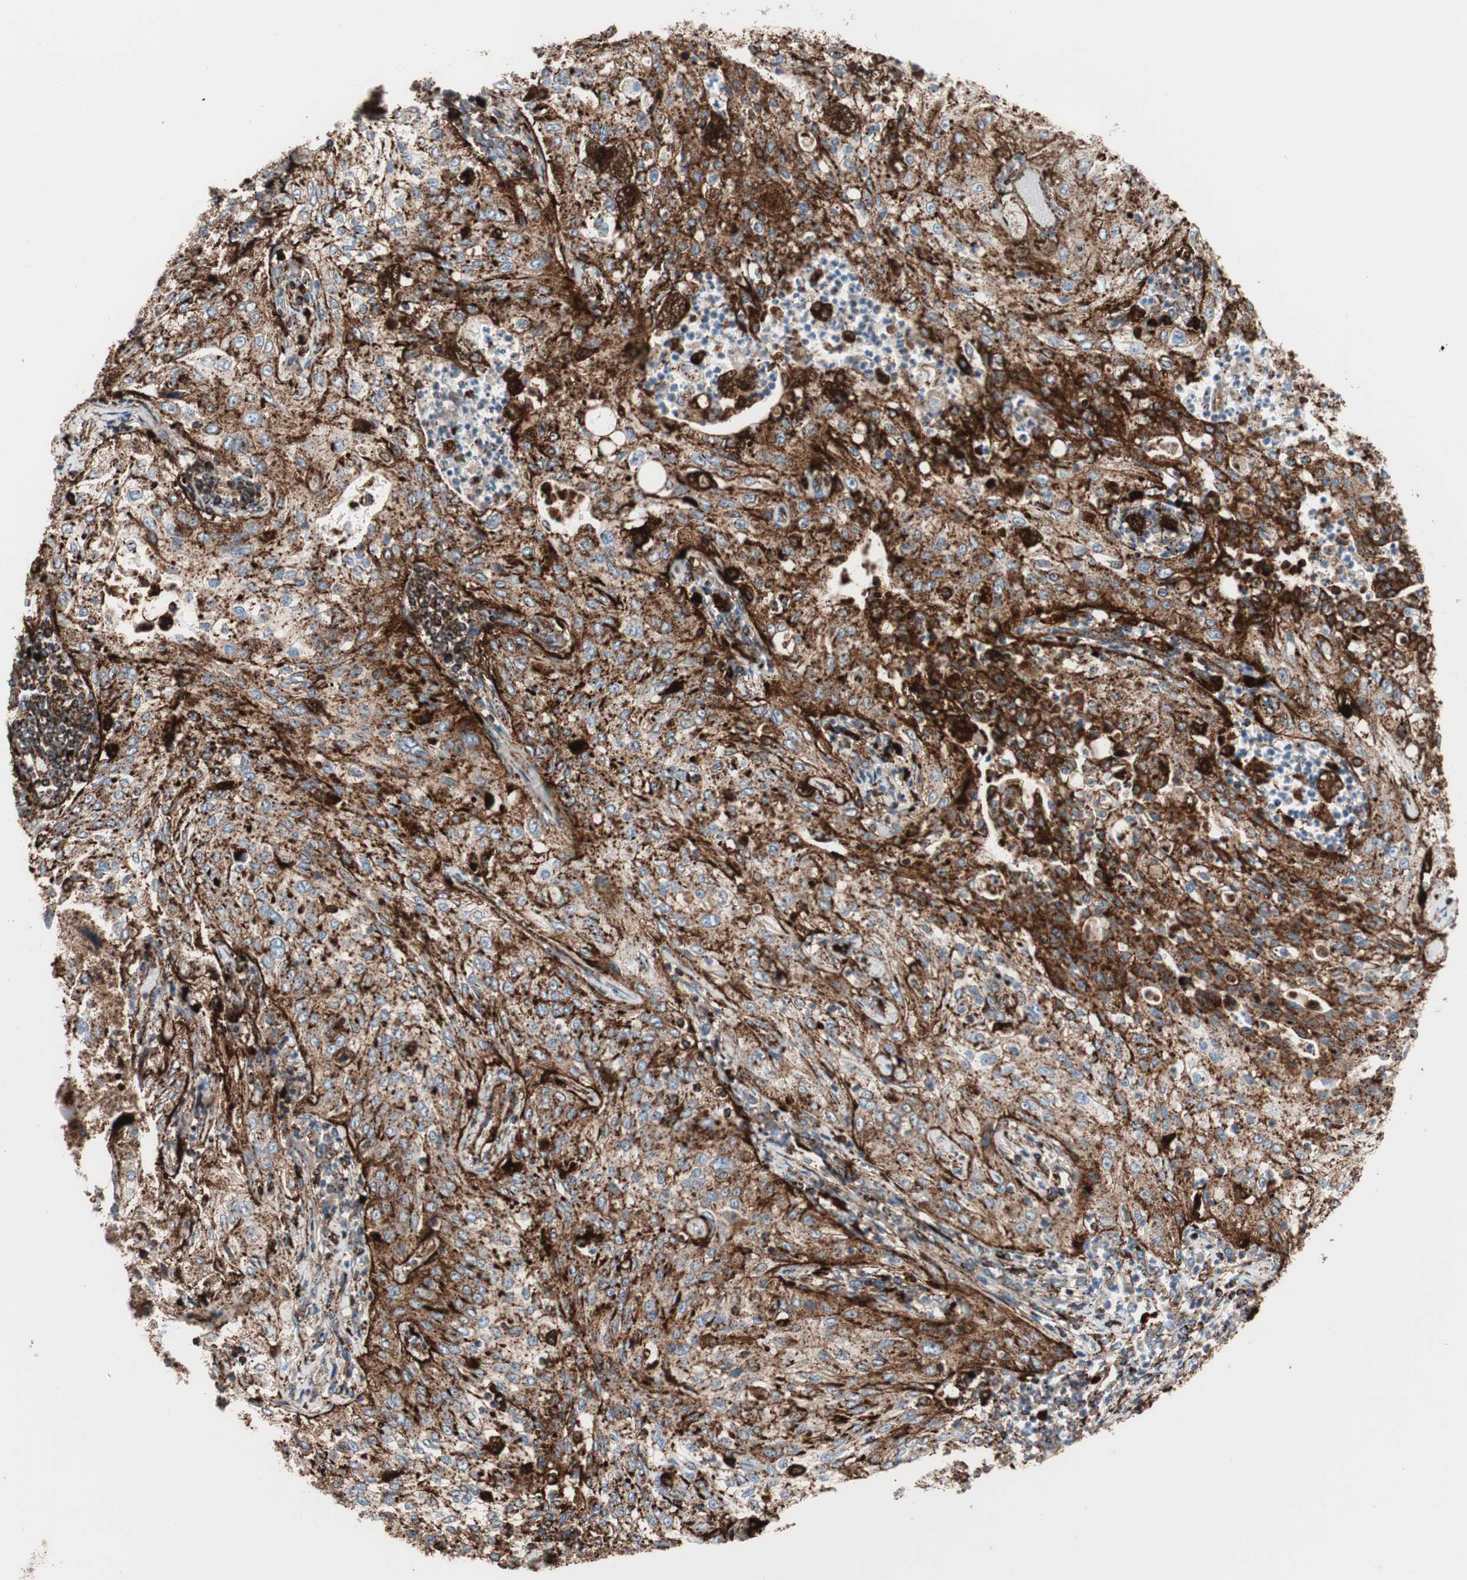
{"staining": {"intensity": "strong", "quantity": ">75%", "location": "cytoplasmic/membranous"}, "tissue": "lung cancer", "cell_type": "Tumor cells", "image_type": "cancer", "snomed": [{"axis": "morphology", "description": "Inflammation, NOS"}, {"axis": "morphology", "description": "Squamous cell carcinoma, NOS"}, {"axis": "topography", "description": "Lymph node"}, {"axis": "topography", "description": "Soft tissue"}, {"axis": "topography", "description": "Lung"}], "caption": "This is a micrograph of IHC staining of lung cancer (squamous cell carcinoma), which shows strong positivity in the cytoplasmic/membranous of tumor cells.", "gene": "LAMP1", "patient": {"sex": "male", "age": 66}}